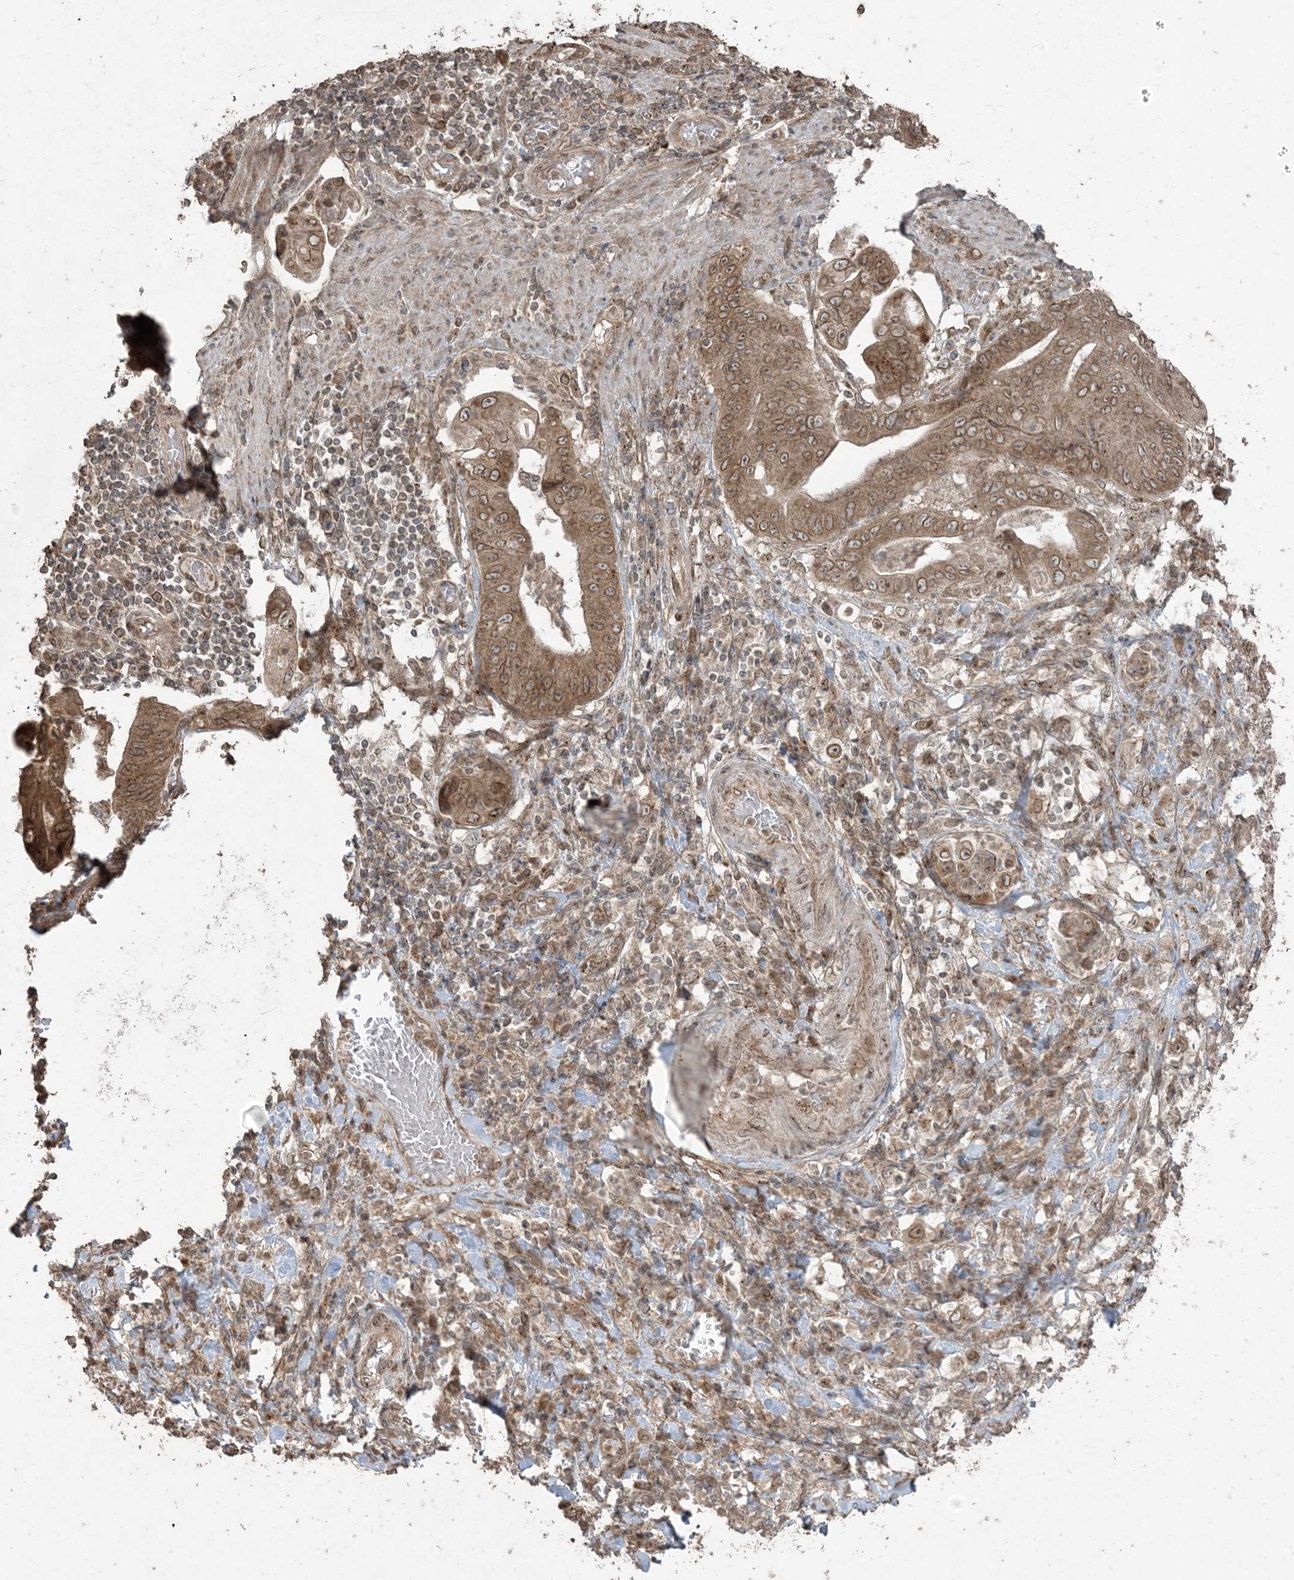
{"staining": {"intensity": "moderate", "quantity": ">75%", "location": "cytoplasmic/membranous,nuclear"}, "tissue": "stomach cancer", "cell_type": "Tumor cells", "image_type": "cancer", "snomed": [{"axis": "morphology", "description": "Adenocarcinoma, NOS"}, {"axis": "topography", "description": "Stomach"}], "caption": "Tumor cells demonstrate medium levels of moderate cytoplasmic/membranous and nuclear staining in about >75% of cells in human stomach cancer (adenocarcinoma).", "gene": "DDX19B", "patient": {"sex": "female", "age": 73}}